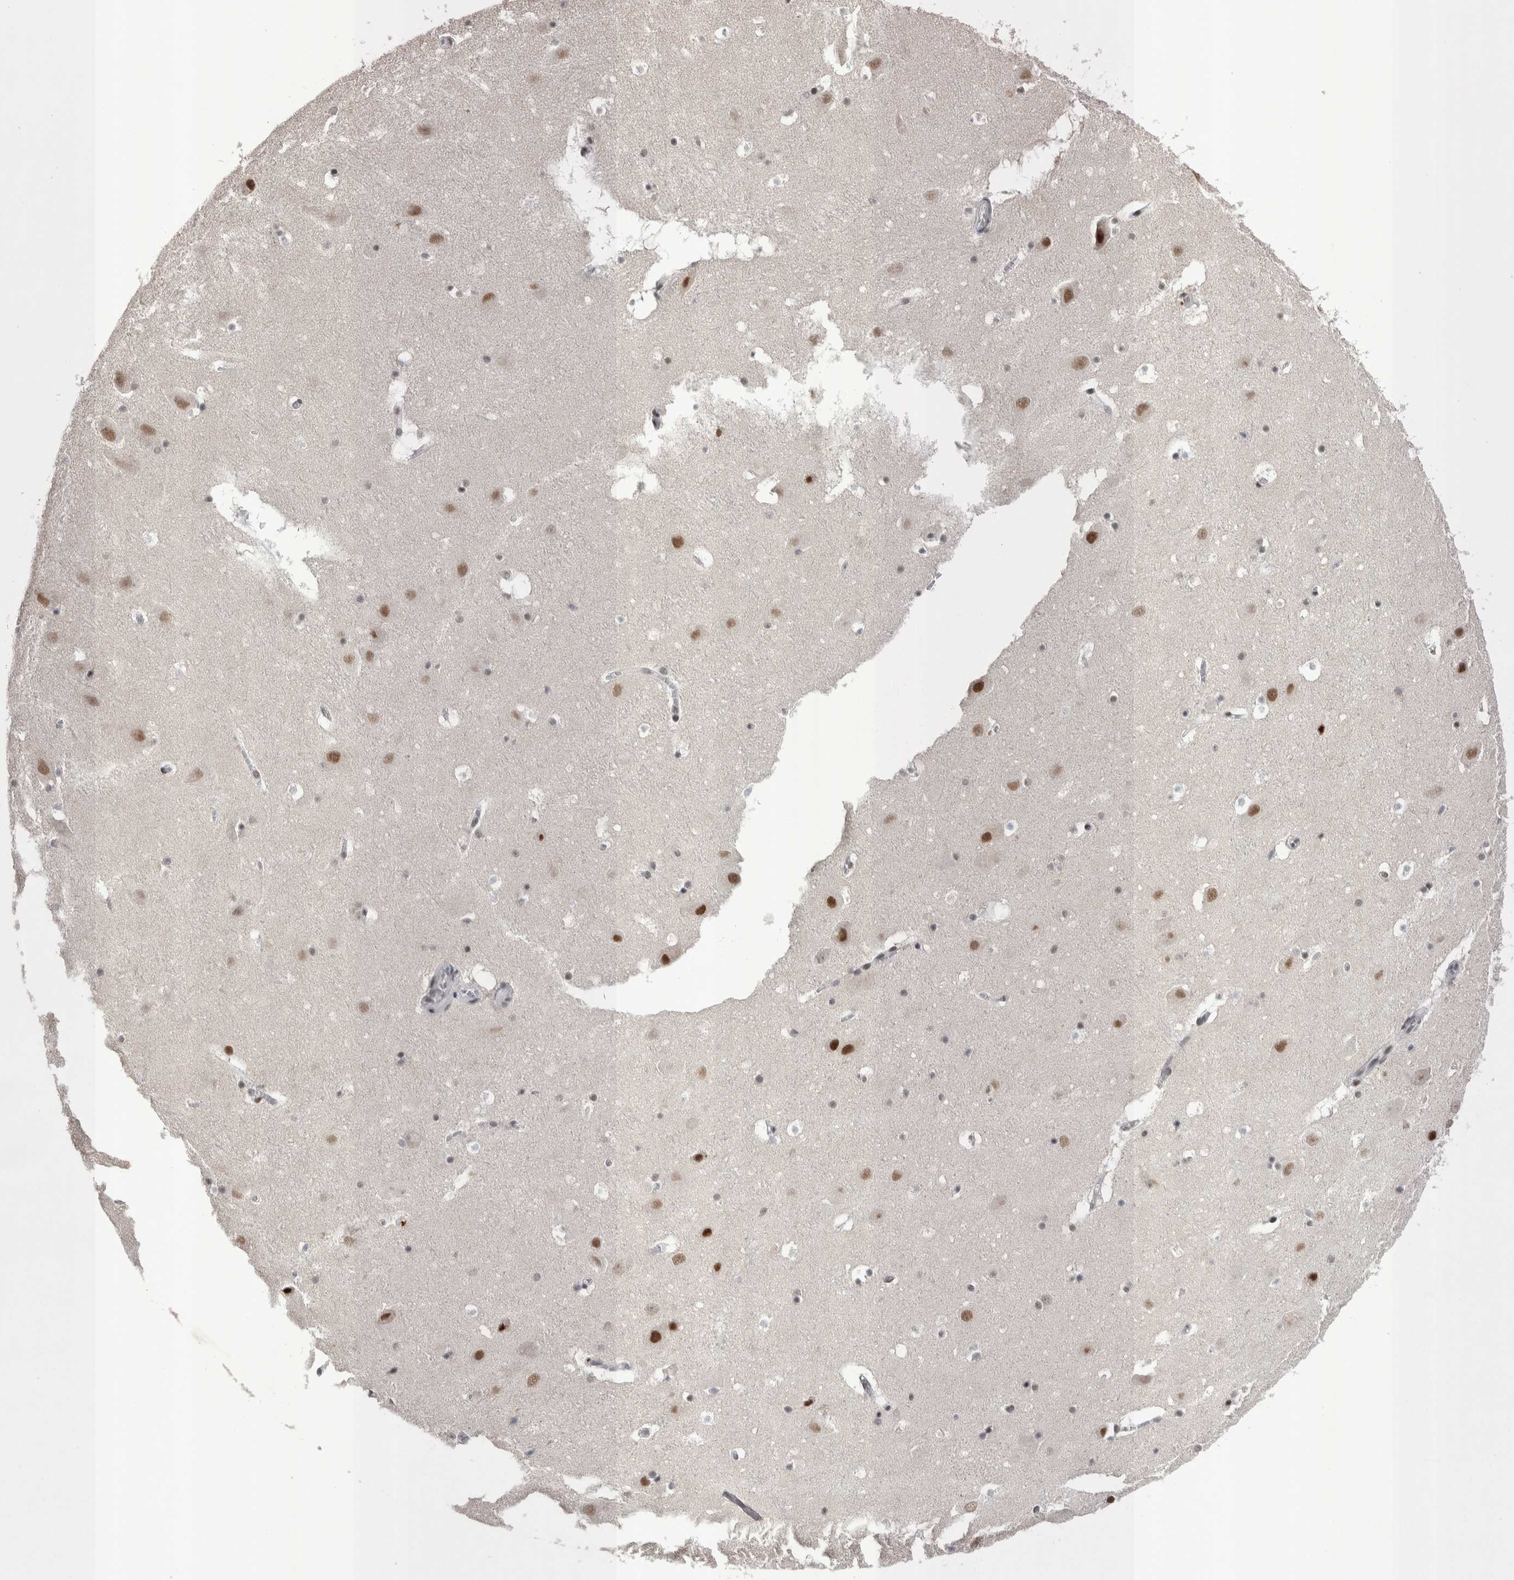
{"staining": {"intensity": "weak", "quantity": "<25%", "location": "nuclear"}, "tissue": "hippocampus", "cell_type": "Glial cells", "image_type": "normal", "snomed": [{"axis": "morphology", "description": "Normal tissue, NOS"}, {"axis": "topography", "description": "Hippocampus"}], "caption": "Glial cells show no significant protein staining in normal hippocampus. (Brightfield microscopy of DAB IHC at high magnification).", "gene": "DMTF1", "patient": {"sex": "male", "age": 45}}